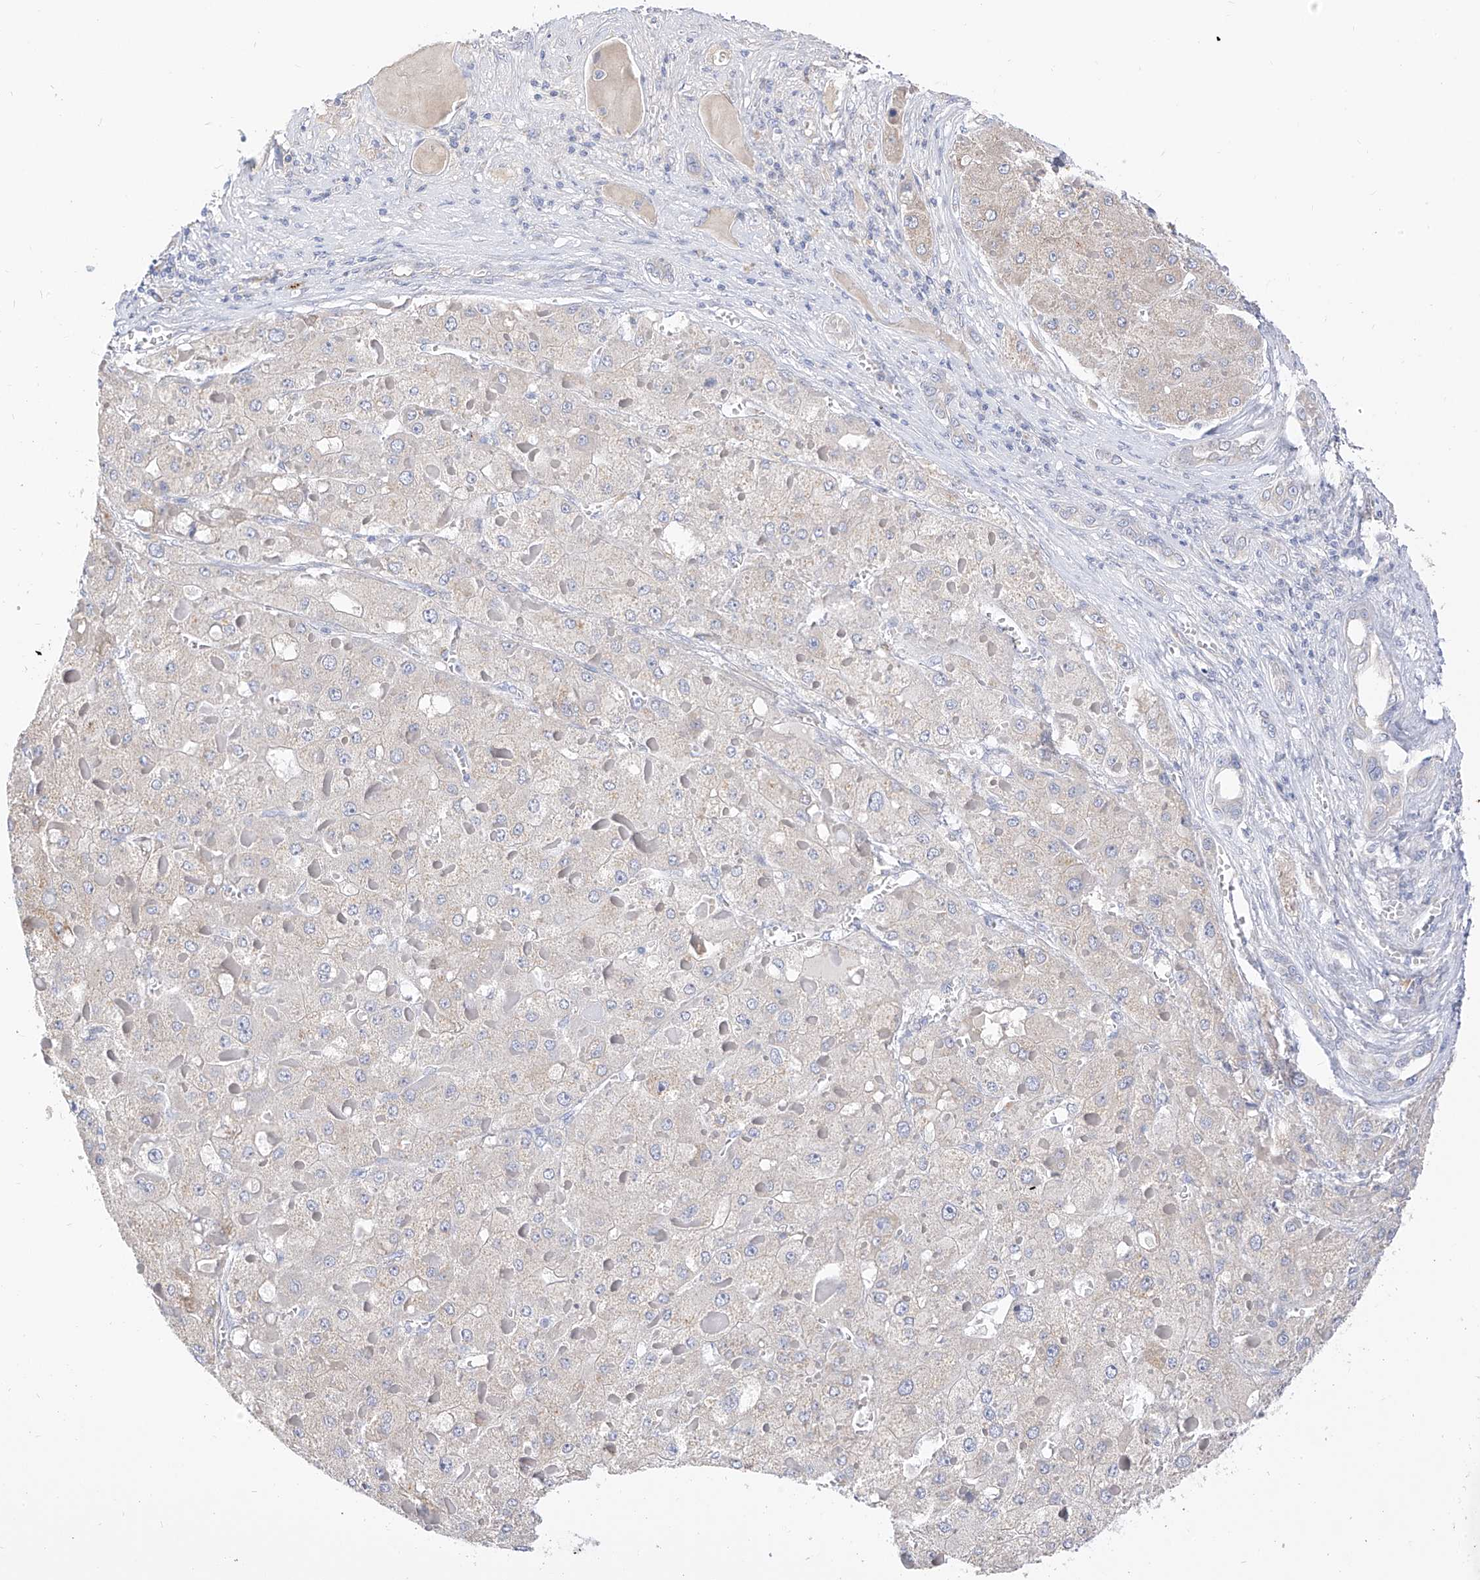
{"staining": {"intensity": "negative", "quantity": "none", "location": "none"}, "tissue": "liver cancer", "cell_type": "Tumor cells", "image_type": "cancer", "snomed": [{"axis": "morphology", "description": "Carcinoma, Hepatocellular, NOS"}, {"axis": "topography", "description": "Liver"}], "caption": "A high-resolution photomicrograph shows immunohistochemistry staining of hepatocellular carcinoma (liver), which demonstrates no significant expression in tumor cells.", "gene": "RASA2", "patient": {"sex": "female", "age": 73}}